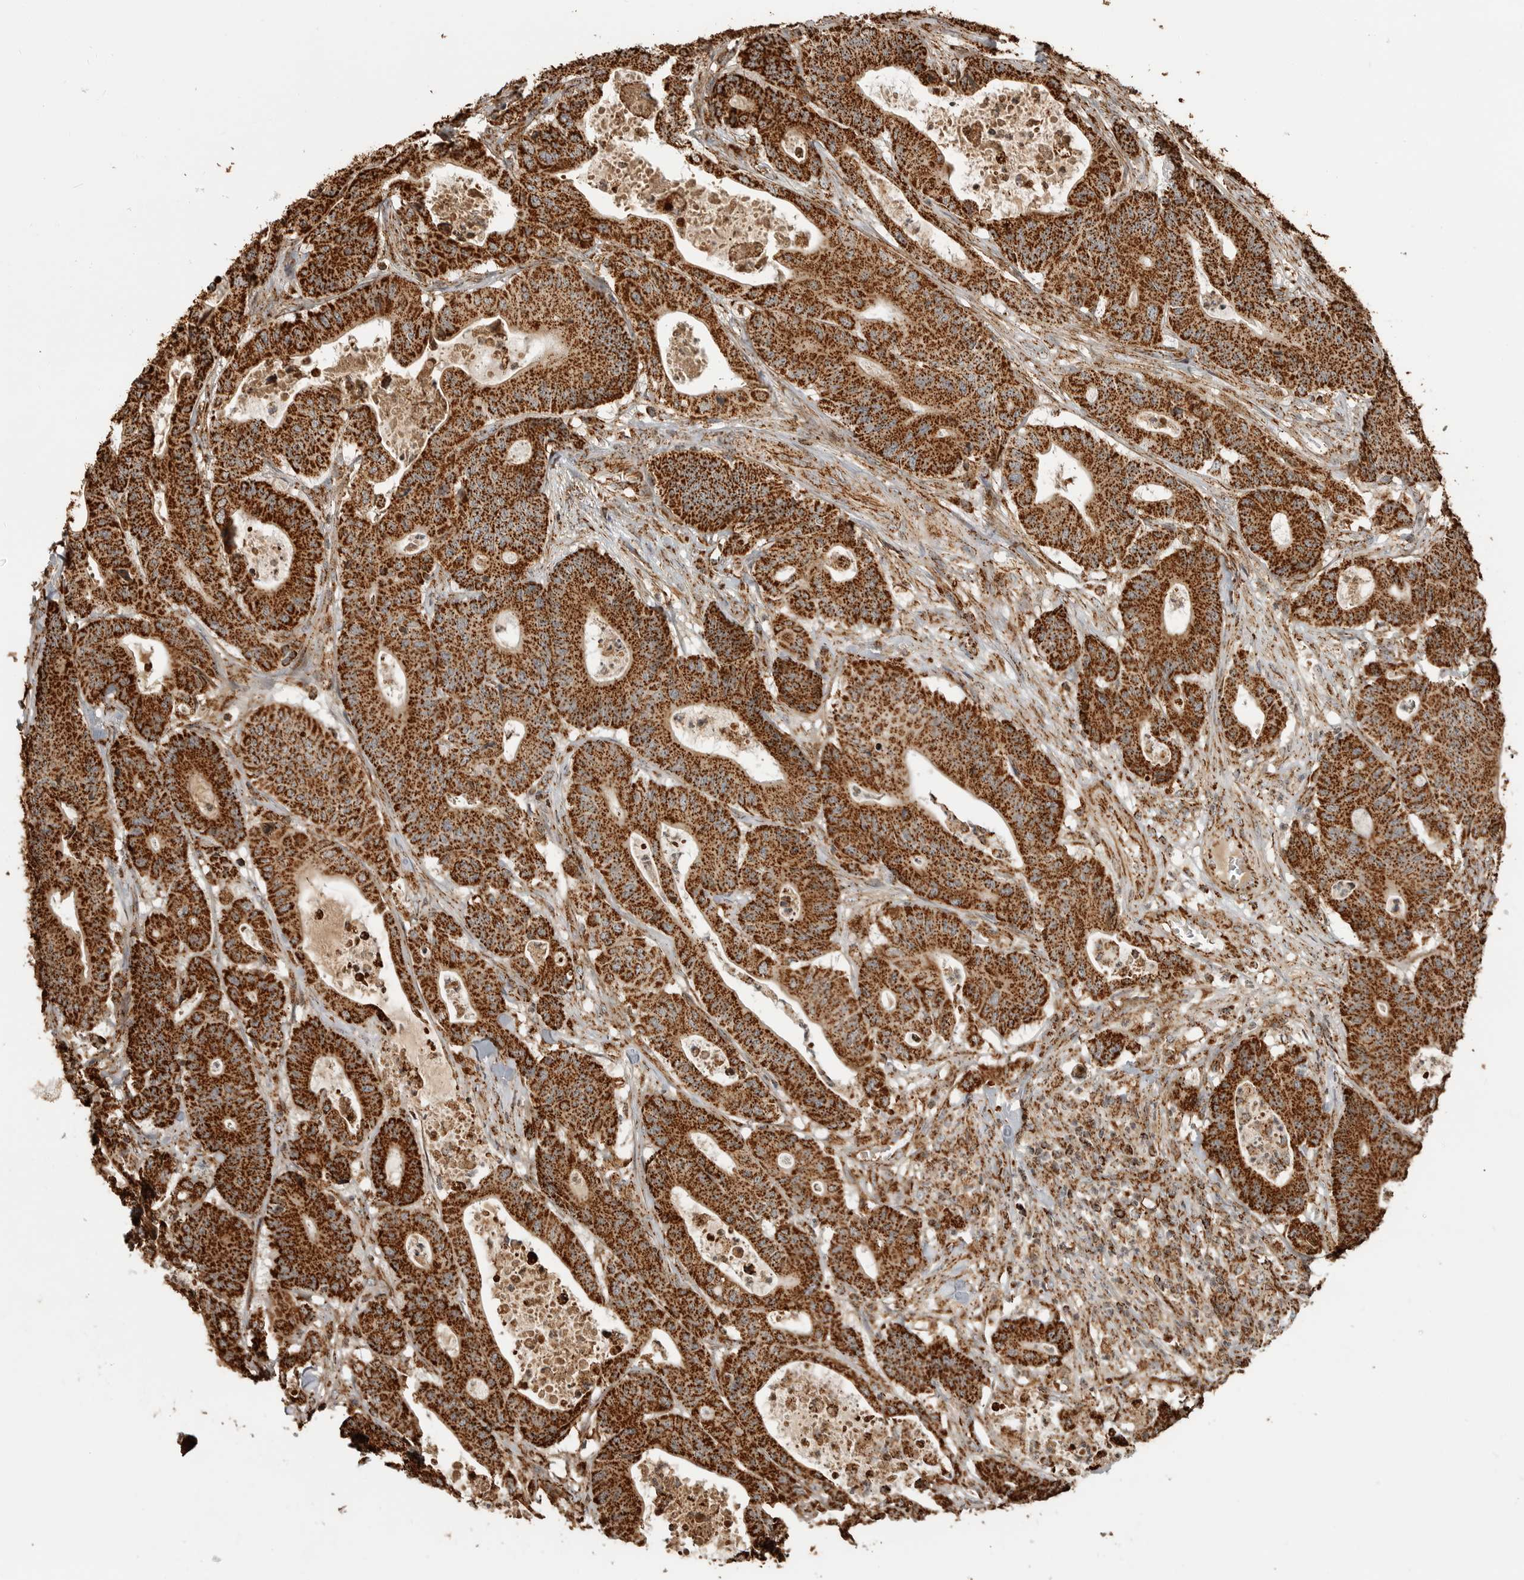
{"staining": {"intensity": "strong", "quantity": ">75%", "location": "cytoplasmic/membranous"}, "tissue": "colorectal cancer", "cell_type": "Tumor cells", "image_type": "cancer", "snomed": [{"axis": "morphology", "description": "Adenocarcinoma, NOS"}, {"axis": "topography", "description": "Colon"}], "caption": "This photomicrograph shows colorectal cancer stained with immunohistochemistry to label a protein in brown. The cytoplasmic/membranous of tumor cells show strong positivity for the protein. Nuclei are counter-stained blue.", "gene": "BMP2K", "patient": {"sex": "female", "age": 84}}